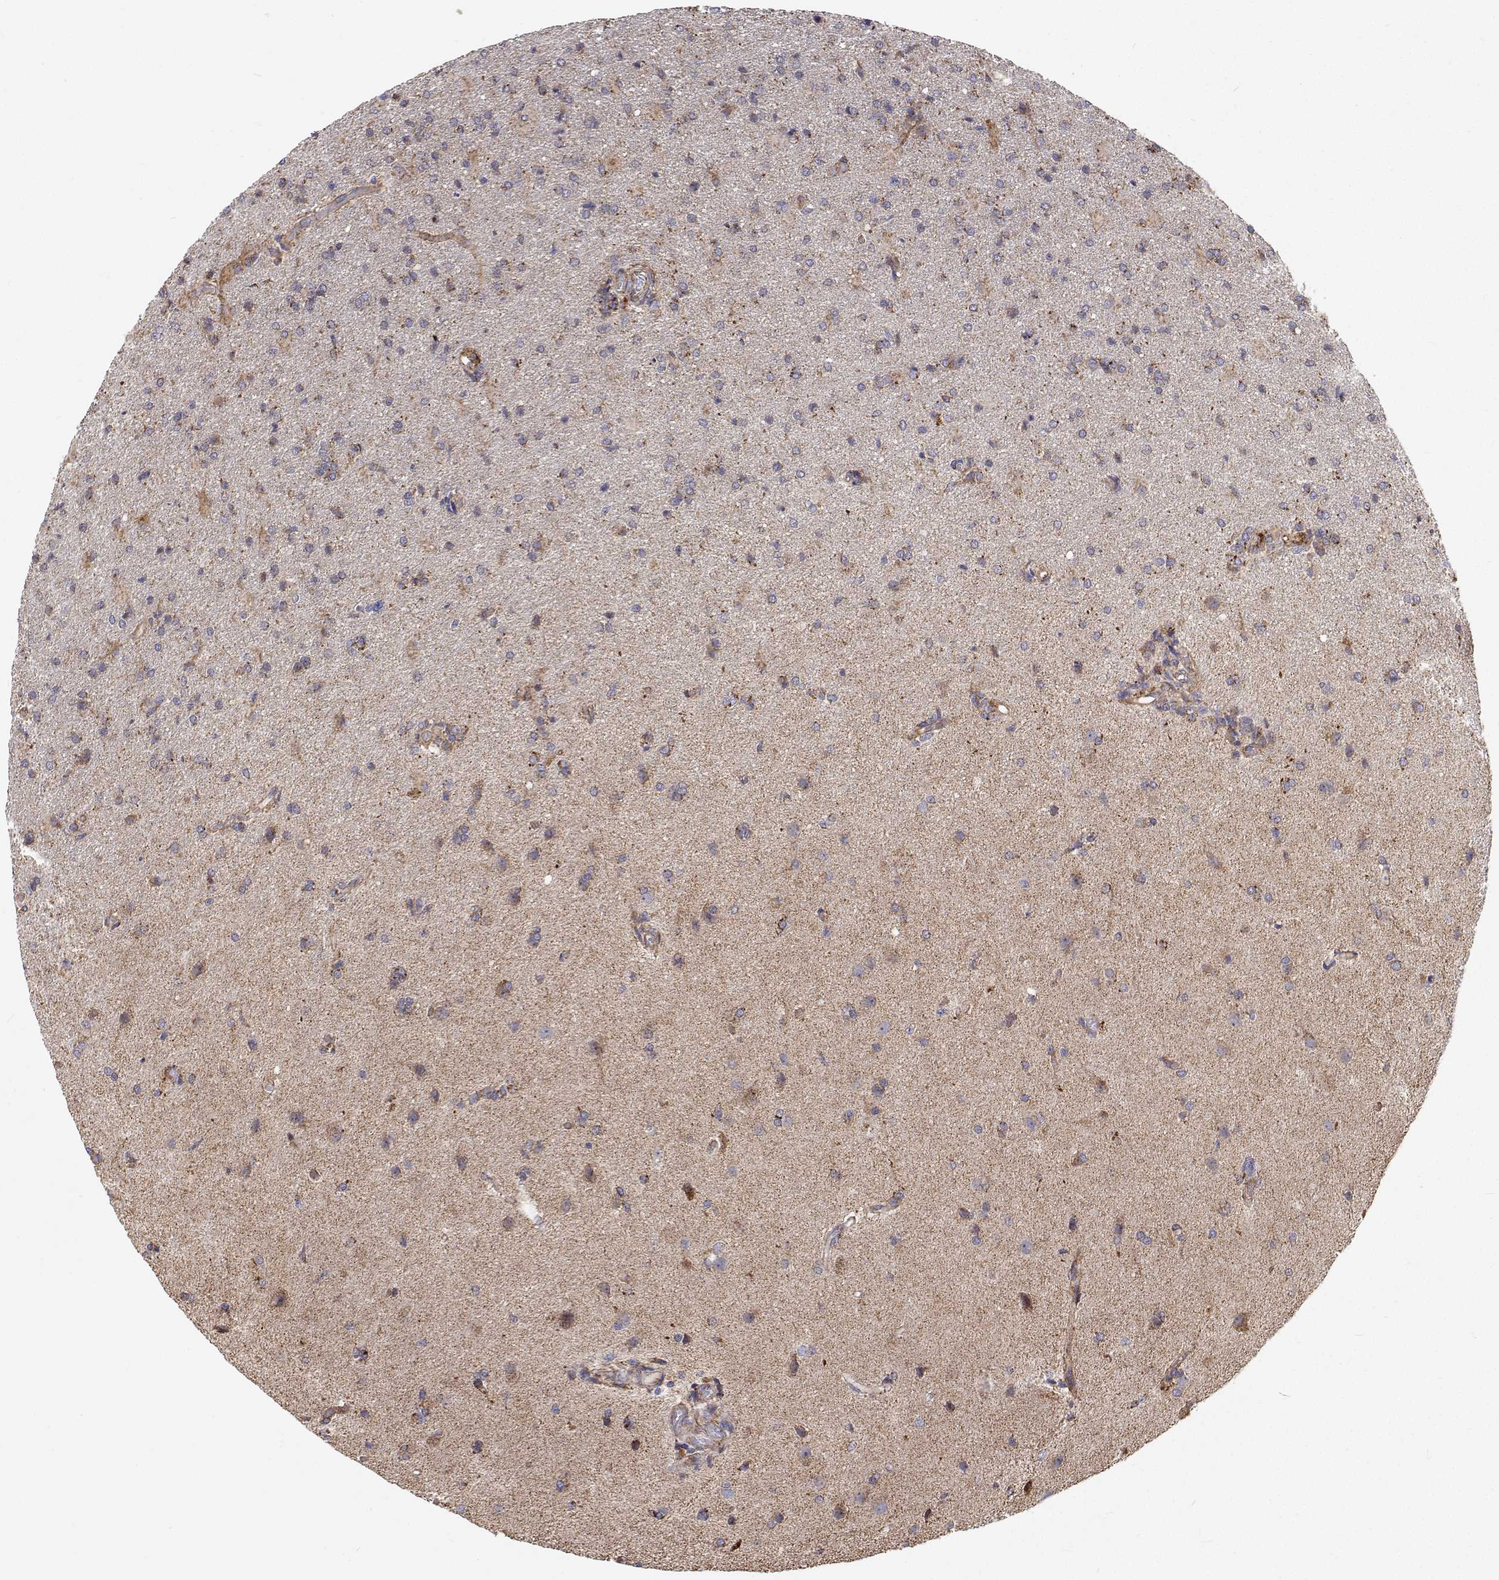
{"staining": {"intensity": "negative", "quantity": "none", "location": "none"}, "tissue": "glioma", "cell_type": "Tumor cells", "image_type": "cancer", "snomed": [{"axis": "morphology", "description": "Glioma, malignant, High grade"}, {"axis": "topography", "description": "Brain"}], "caption": "Tumor cells show no significant protein staining in malignant glioma (high-grade).", "gene": "SPICE1", "patient": {"sex": "male", "age": 68}}